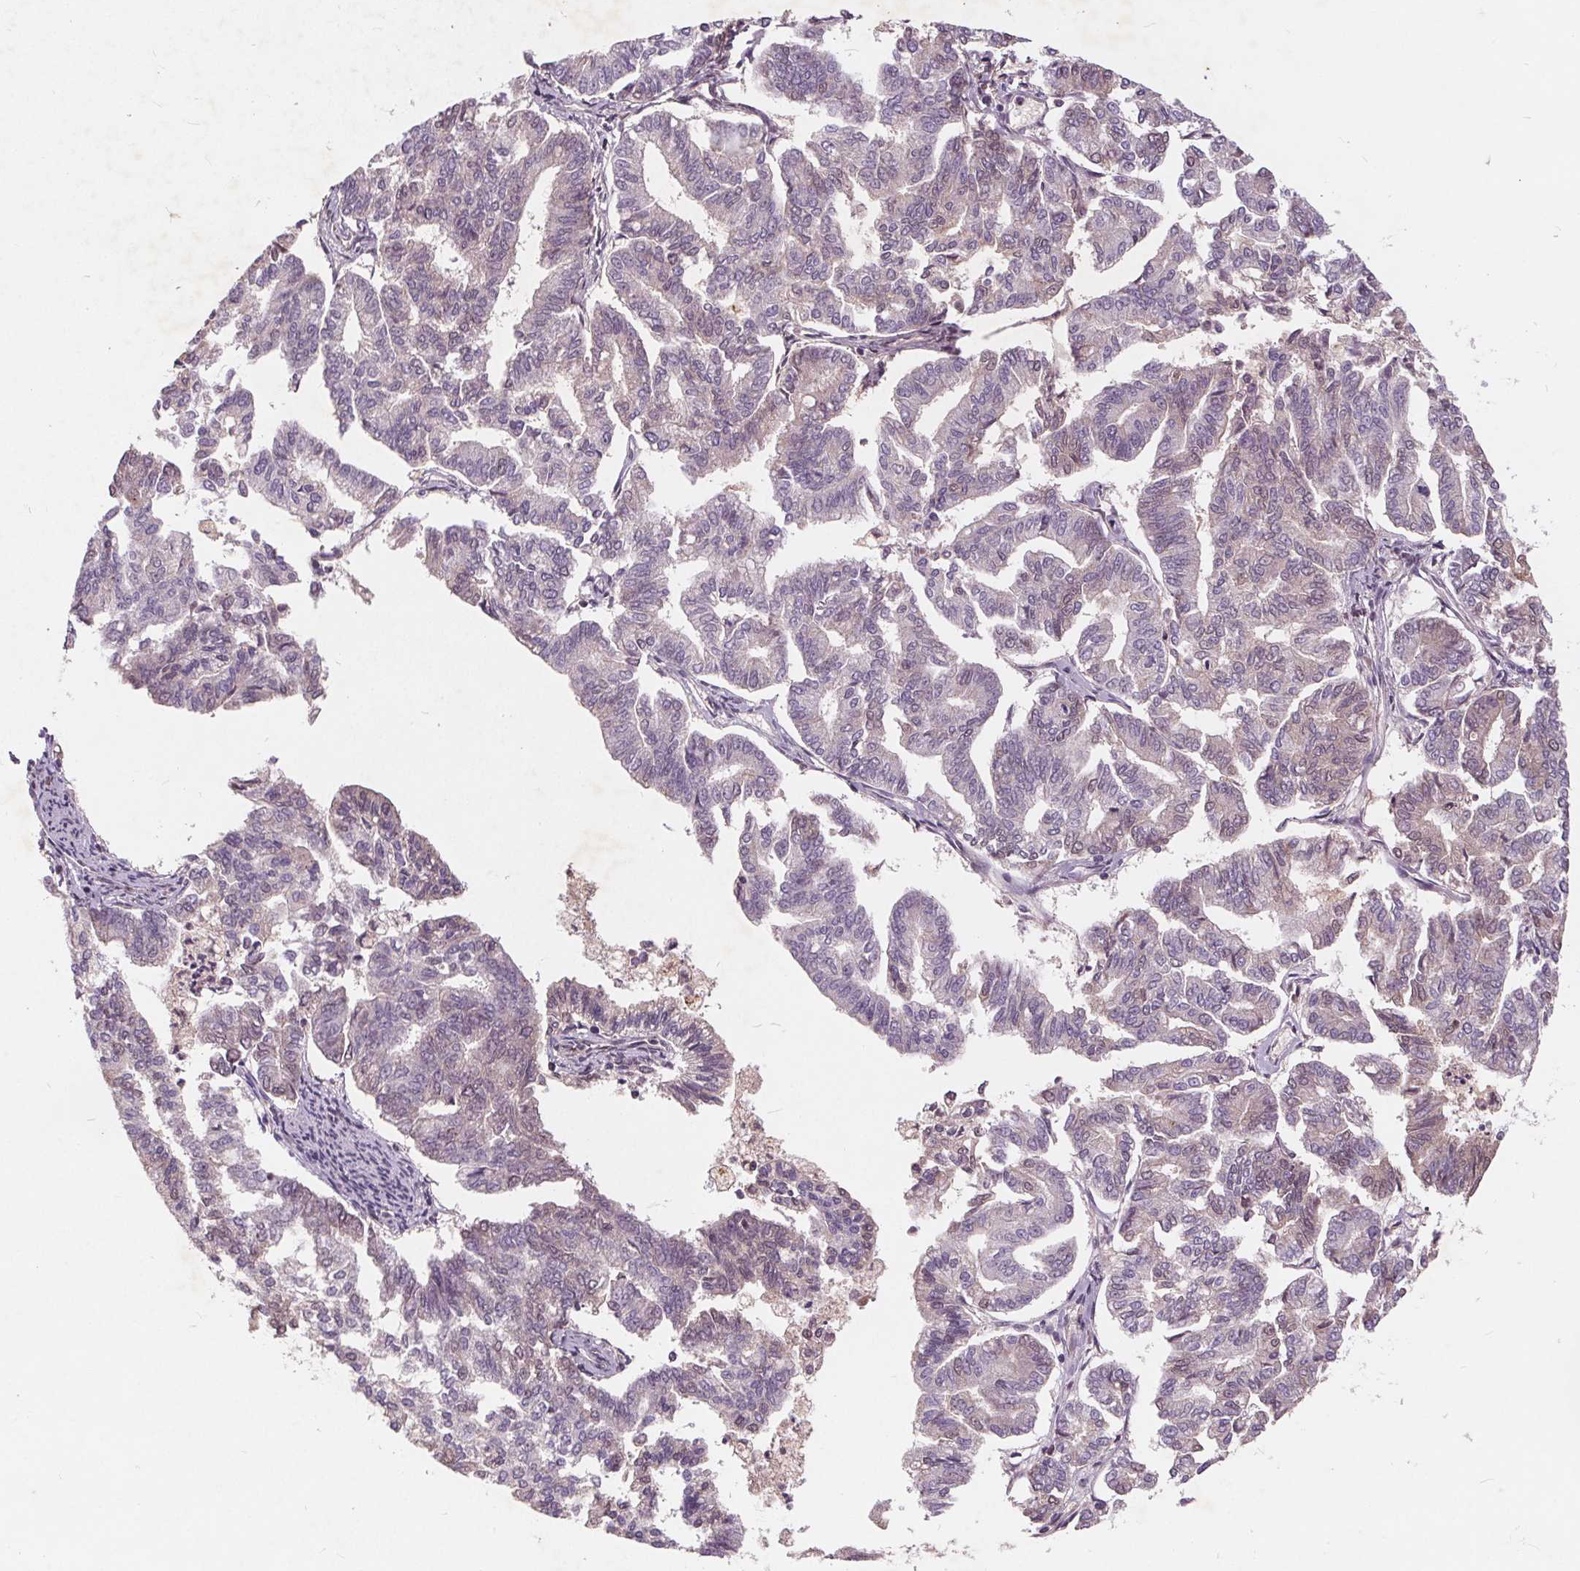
{"staining": {"intensity": "negative", "quantity": "none", "location": "none"}, "tissue": "endometrial cancer", "cell_type": "Tumor cells", "image_type": "cancer", "snomed": [{"axis": "morphology", "description": "Adenocarcinoma, NOS"}, {"axis": "topography", "description": "Endometrium"}], "caption": "A histopathology image of endometrial cancer (adenocarcinoma) stained for a protein demonstrates no brown staining in tumor cells.", "gene": "CSNK1G2", "patient": {"sex": "female", "age": 79}}